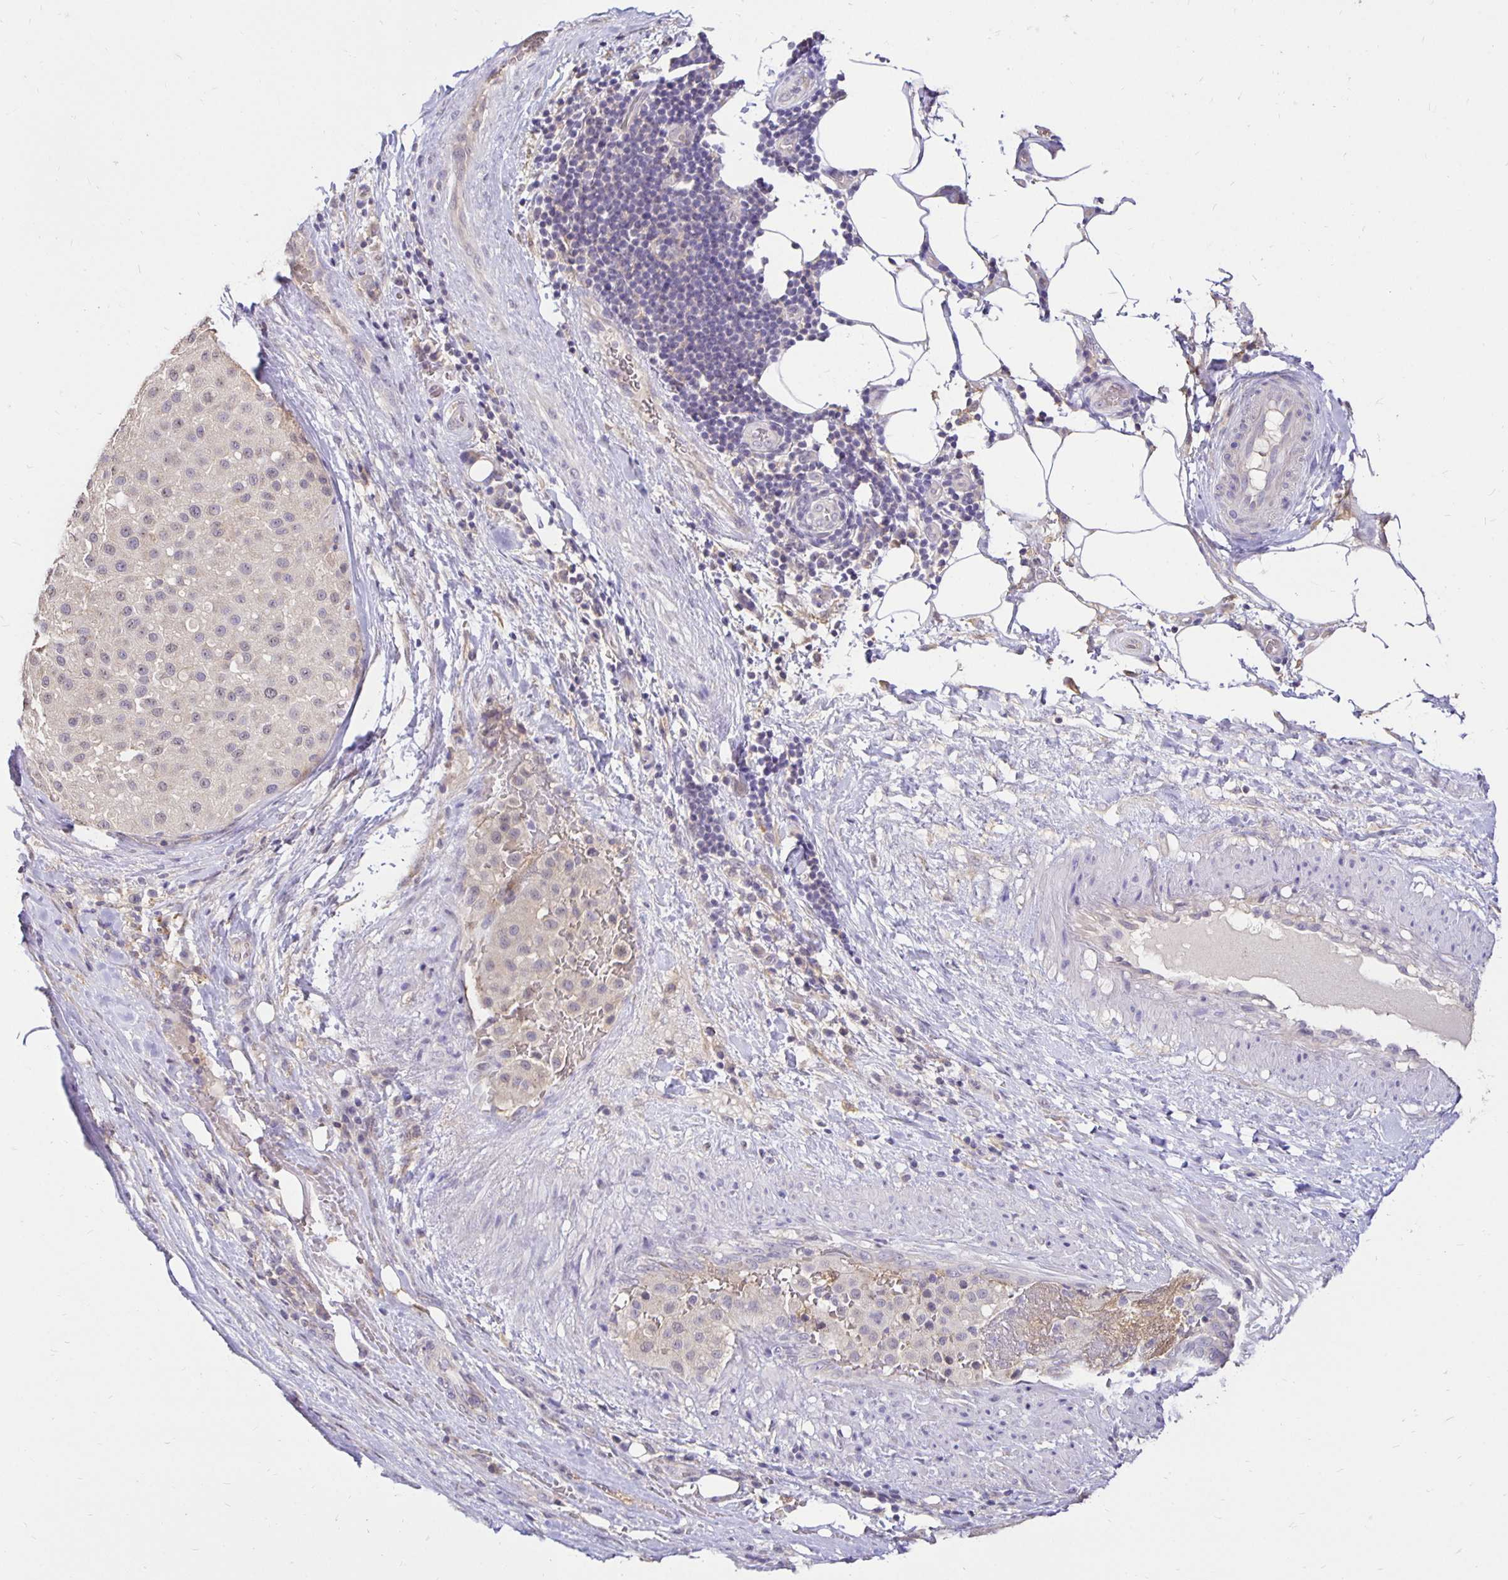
{"staining": {"intensity": "negative", "quantity": "none", "location": "none"}, "tissue": "melanoma", "cell_type": "Tumor cells", "image_type": "cancer", "snomed": [{"axis": "morphology", "description": "Malignant melanoma, Metastatic site"}, {"axis": "topography", "description": "Smooth muscle"}], "caption": "IHC of melanoma exhibits no staining in tumor cells. The staining is performed using DAB brown chromogen with nuclei counter-stained in using hematoxylin.", "gene": "PNPLA3", "patient": {"sex": "male", "age": 41}}